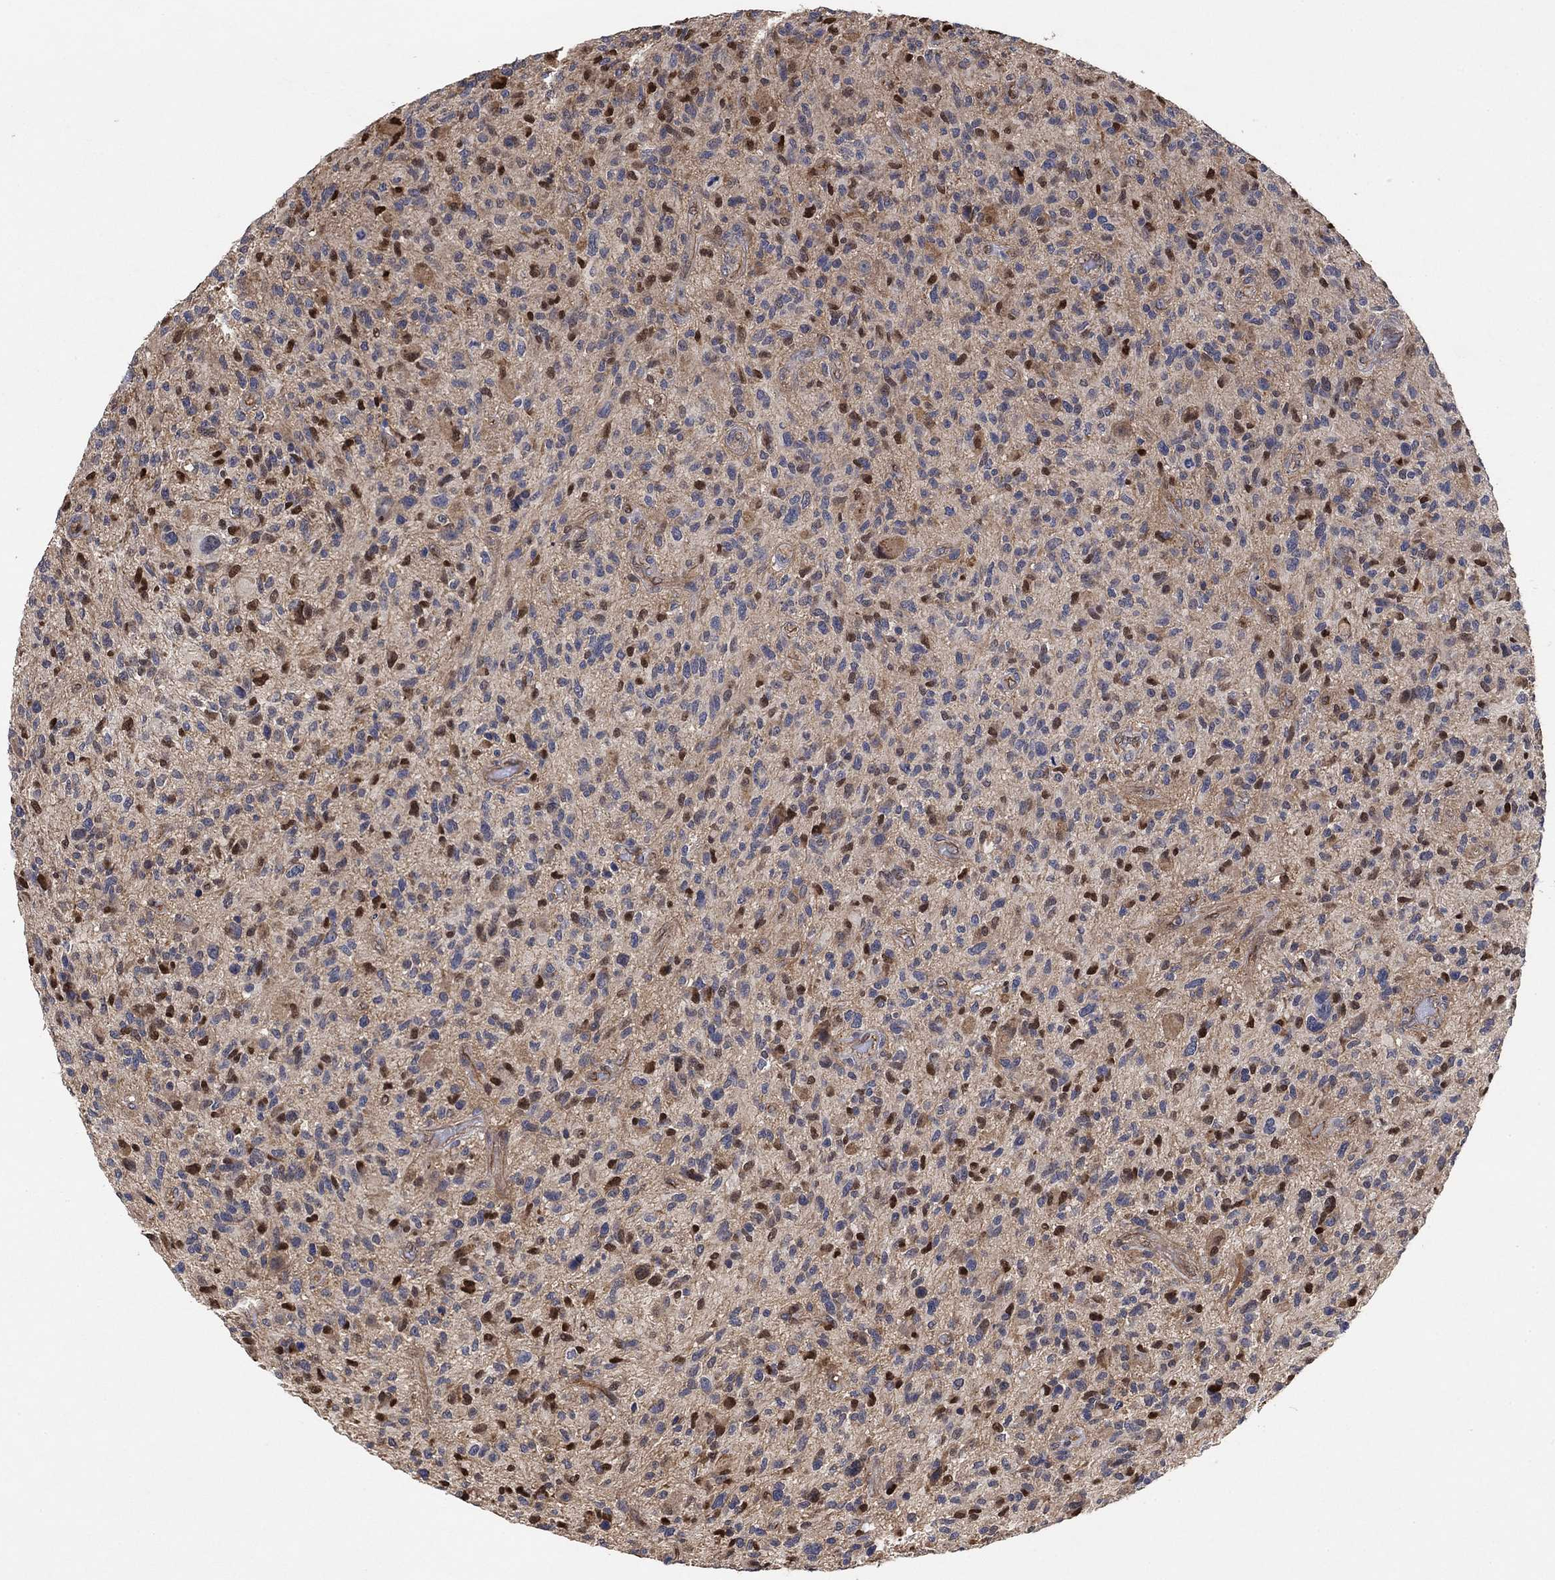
{"staining": {"intensity": "moderate", "quantity": "<25%", "location": "nuclear"}, "tissue": "glioma", "cell_type": "Tumor cells", "image_type": "cancer", "snomed": [{"axis": "morphology", "description": "Glioma, malignant, High grade"}, {"axis": "topography", "description": "Brain"}], "caption": "Brown immunohistochemical staining in human glioma displays moderate nuclear positivity in about <25% of tumor cells.", "gene": "MCUR1", "patient": {"sex": "male", "age": 47}}